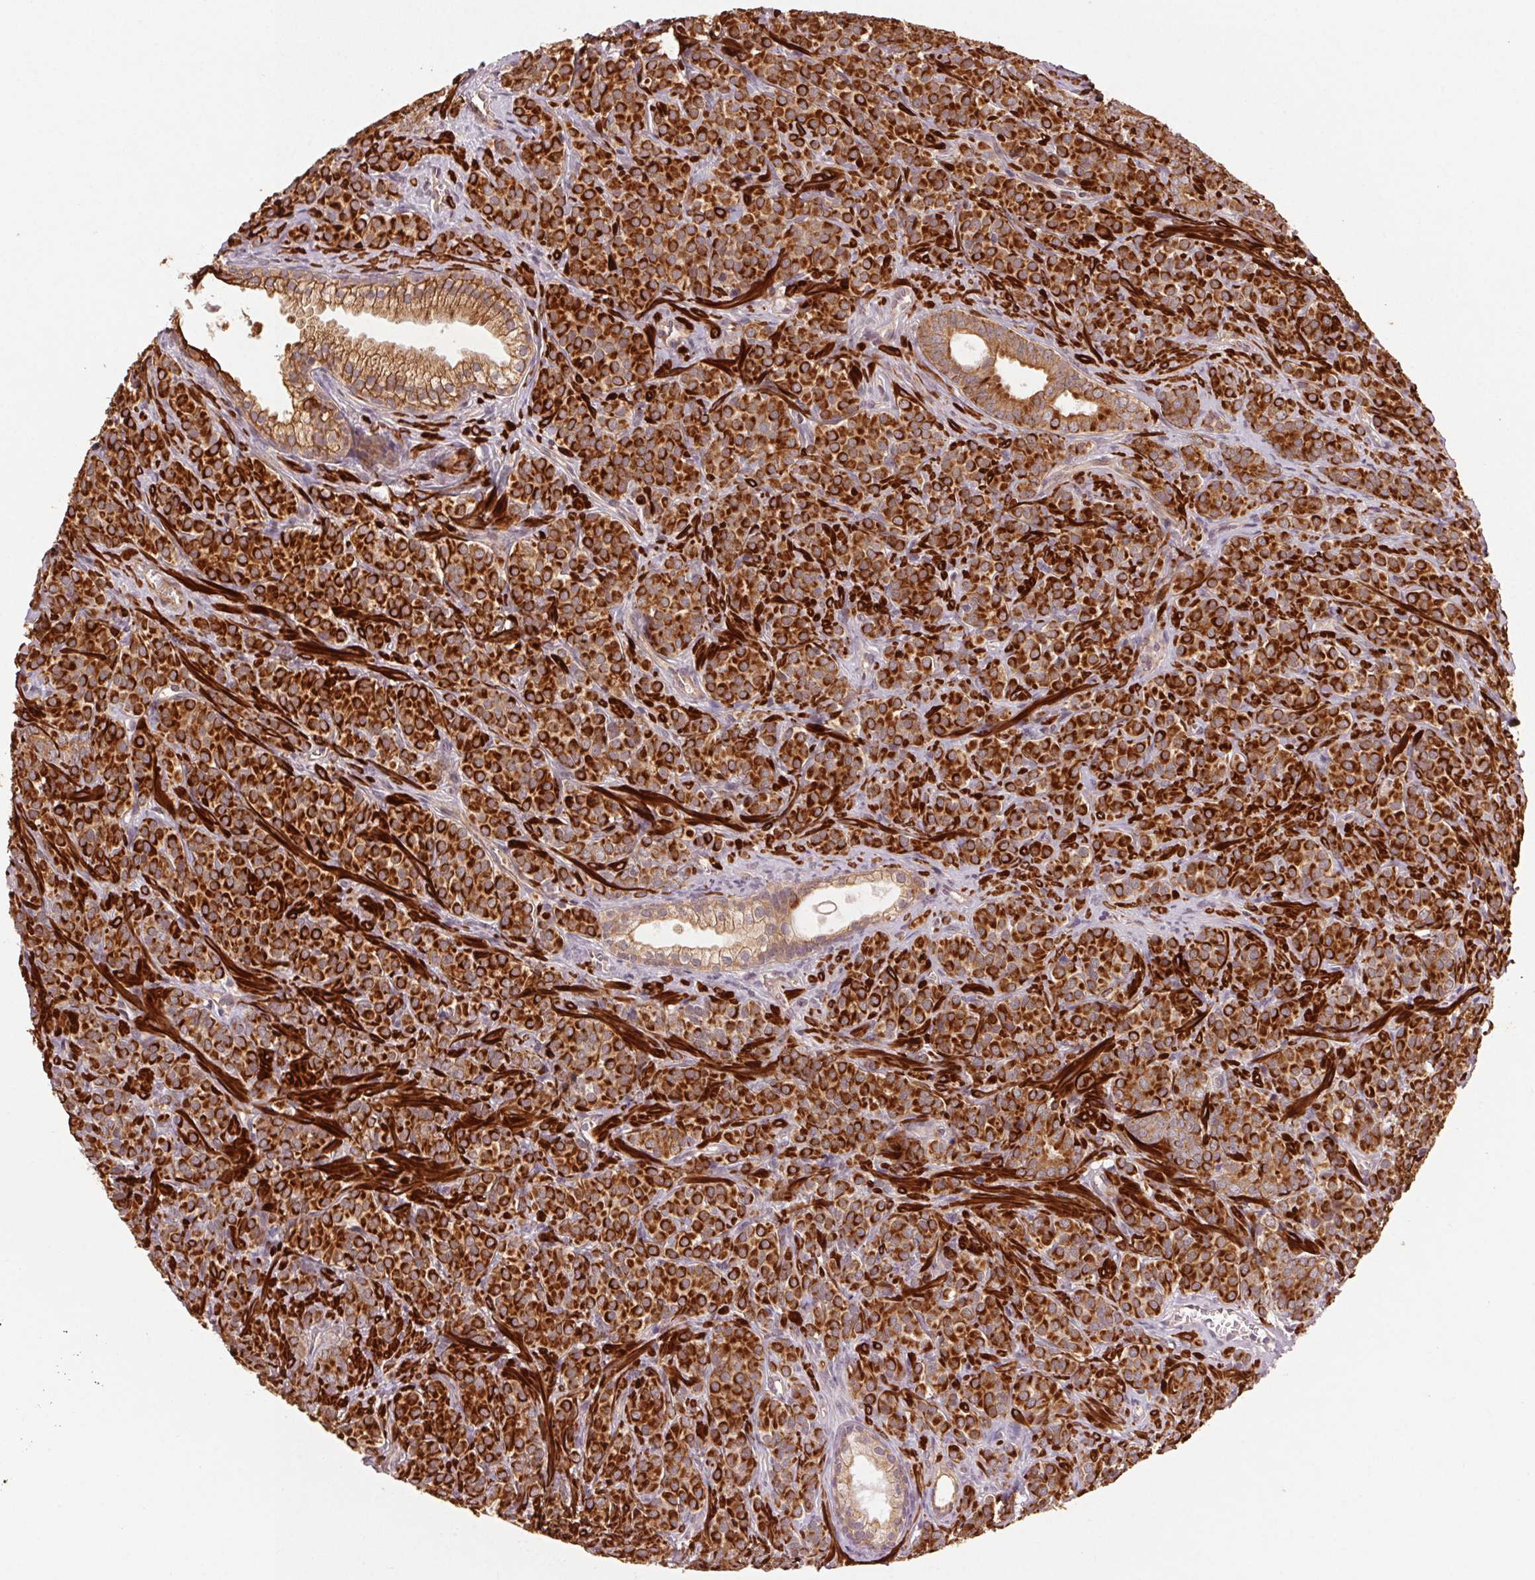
{"staining": {"intensity": "strong", "quantity": ">75%", "location": "cytoplasmic/membranous"}, "tissue": "prostate cancer", "cell_type": "Tumor cells", "image_type": "cancer", "snomed": [{"axis": "morphology", "description": "Adenocarcinoma, High grade"}, {"axis": "topography", "description": "Prostate"}], "caption": "This histopathology image exhibits IHC staining of prostate cancer, with high strong cytoplasmic/membranous staining in approximately >75% of tumor cells.", "gene": "SMLR1", "patient": {"sex": "male", "age": 84}}